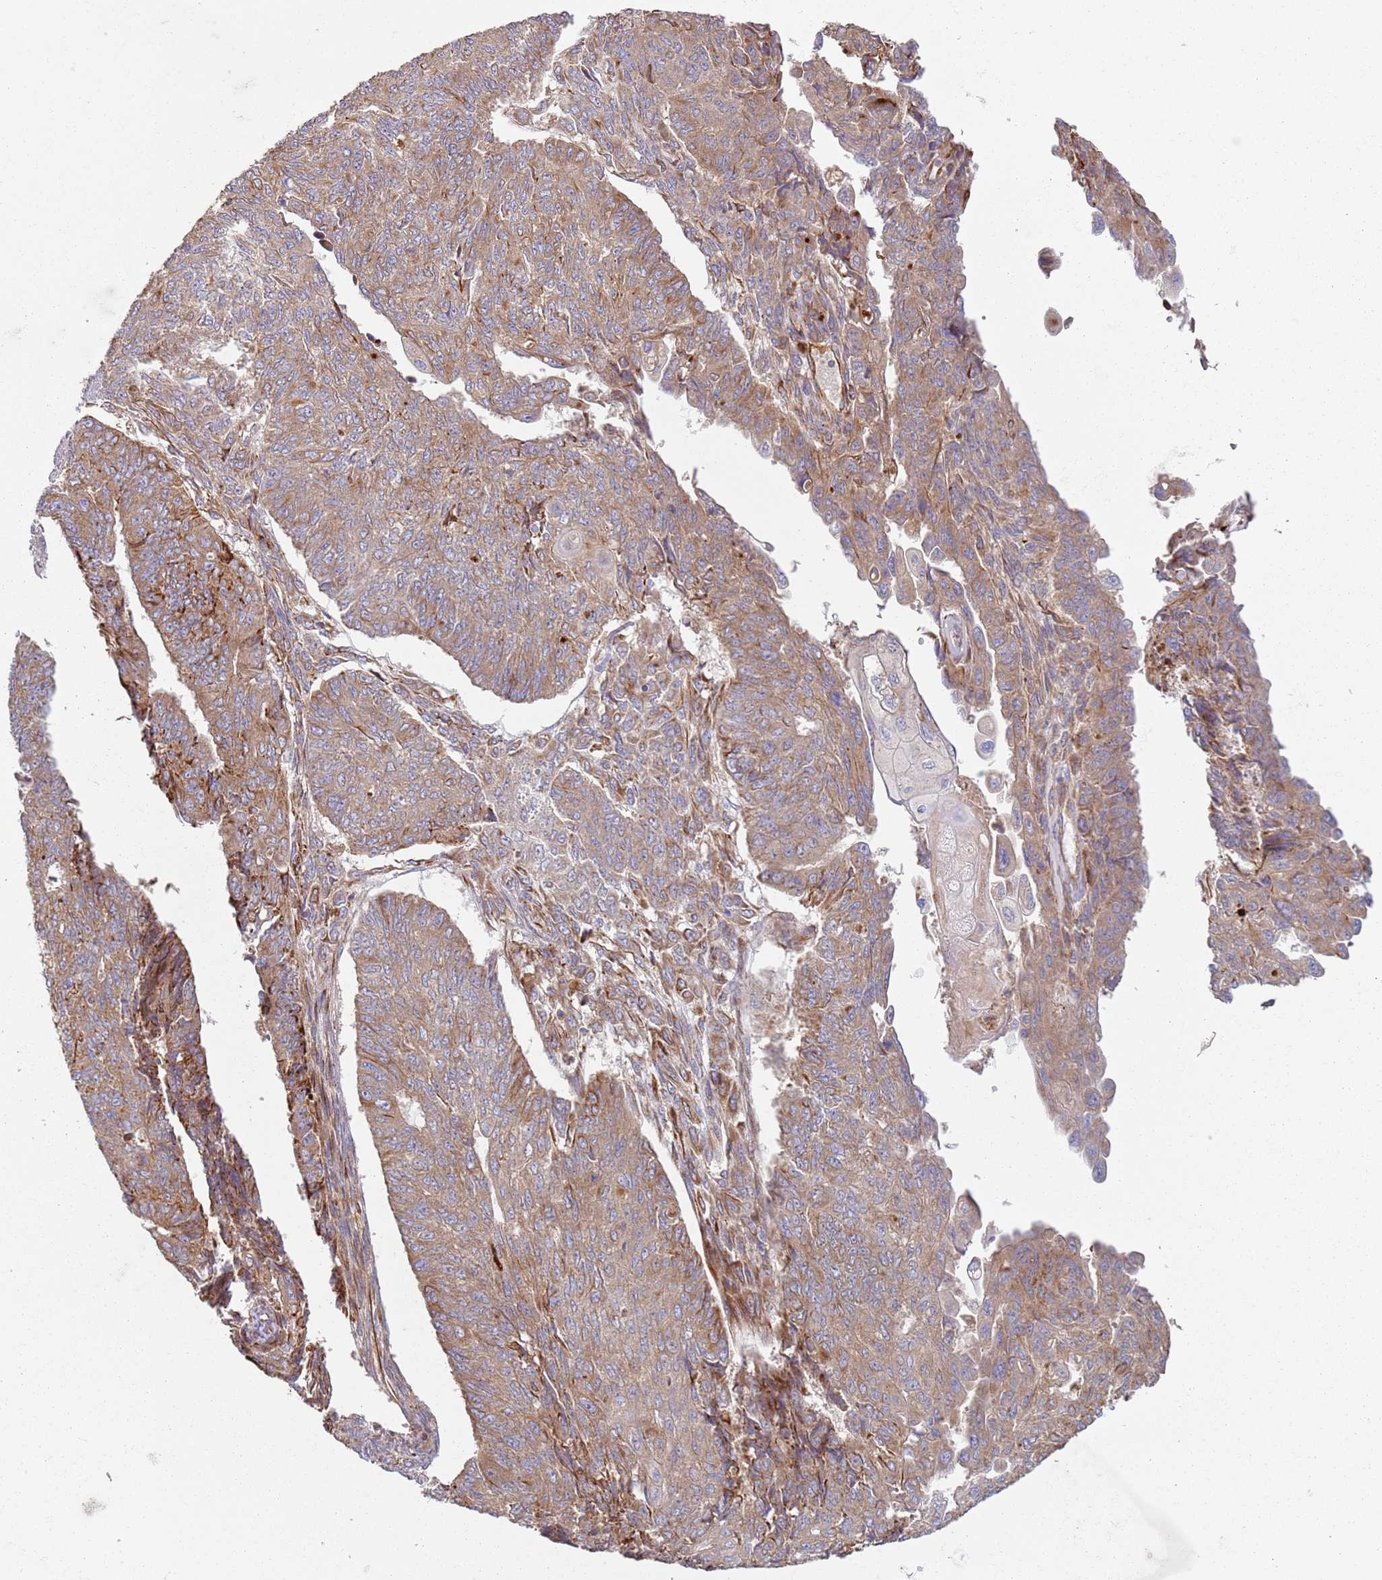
{"staining": {"intensity": "moderate", "quantity": ">75%", "location": "cytoplasmic/membranous"}, "tissue": "endometrial cancer", "cell_type": "Tumor cells", "image_type": "cancer", "snomed": [{"axis": "morphology", "description": "Adenocarcinoma, NOS"}, {"axis": "topography", "description": "Endometrium"}], "caption": "An immunohistochemistry histopathology image of neoplastic tissue is shown. Protein staining in brown labels moderate cytoplasmic/membranous positivity in endometrial adenocarcinoma within tumor cells.", "gene": "SNAPIN", "patient": {"sex": "female", "age": 32}}